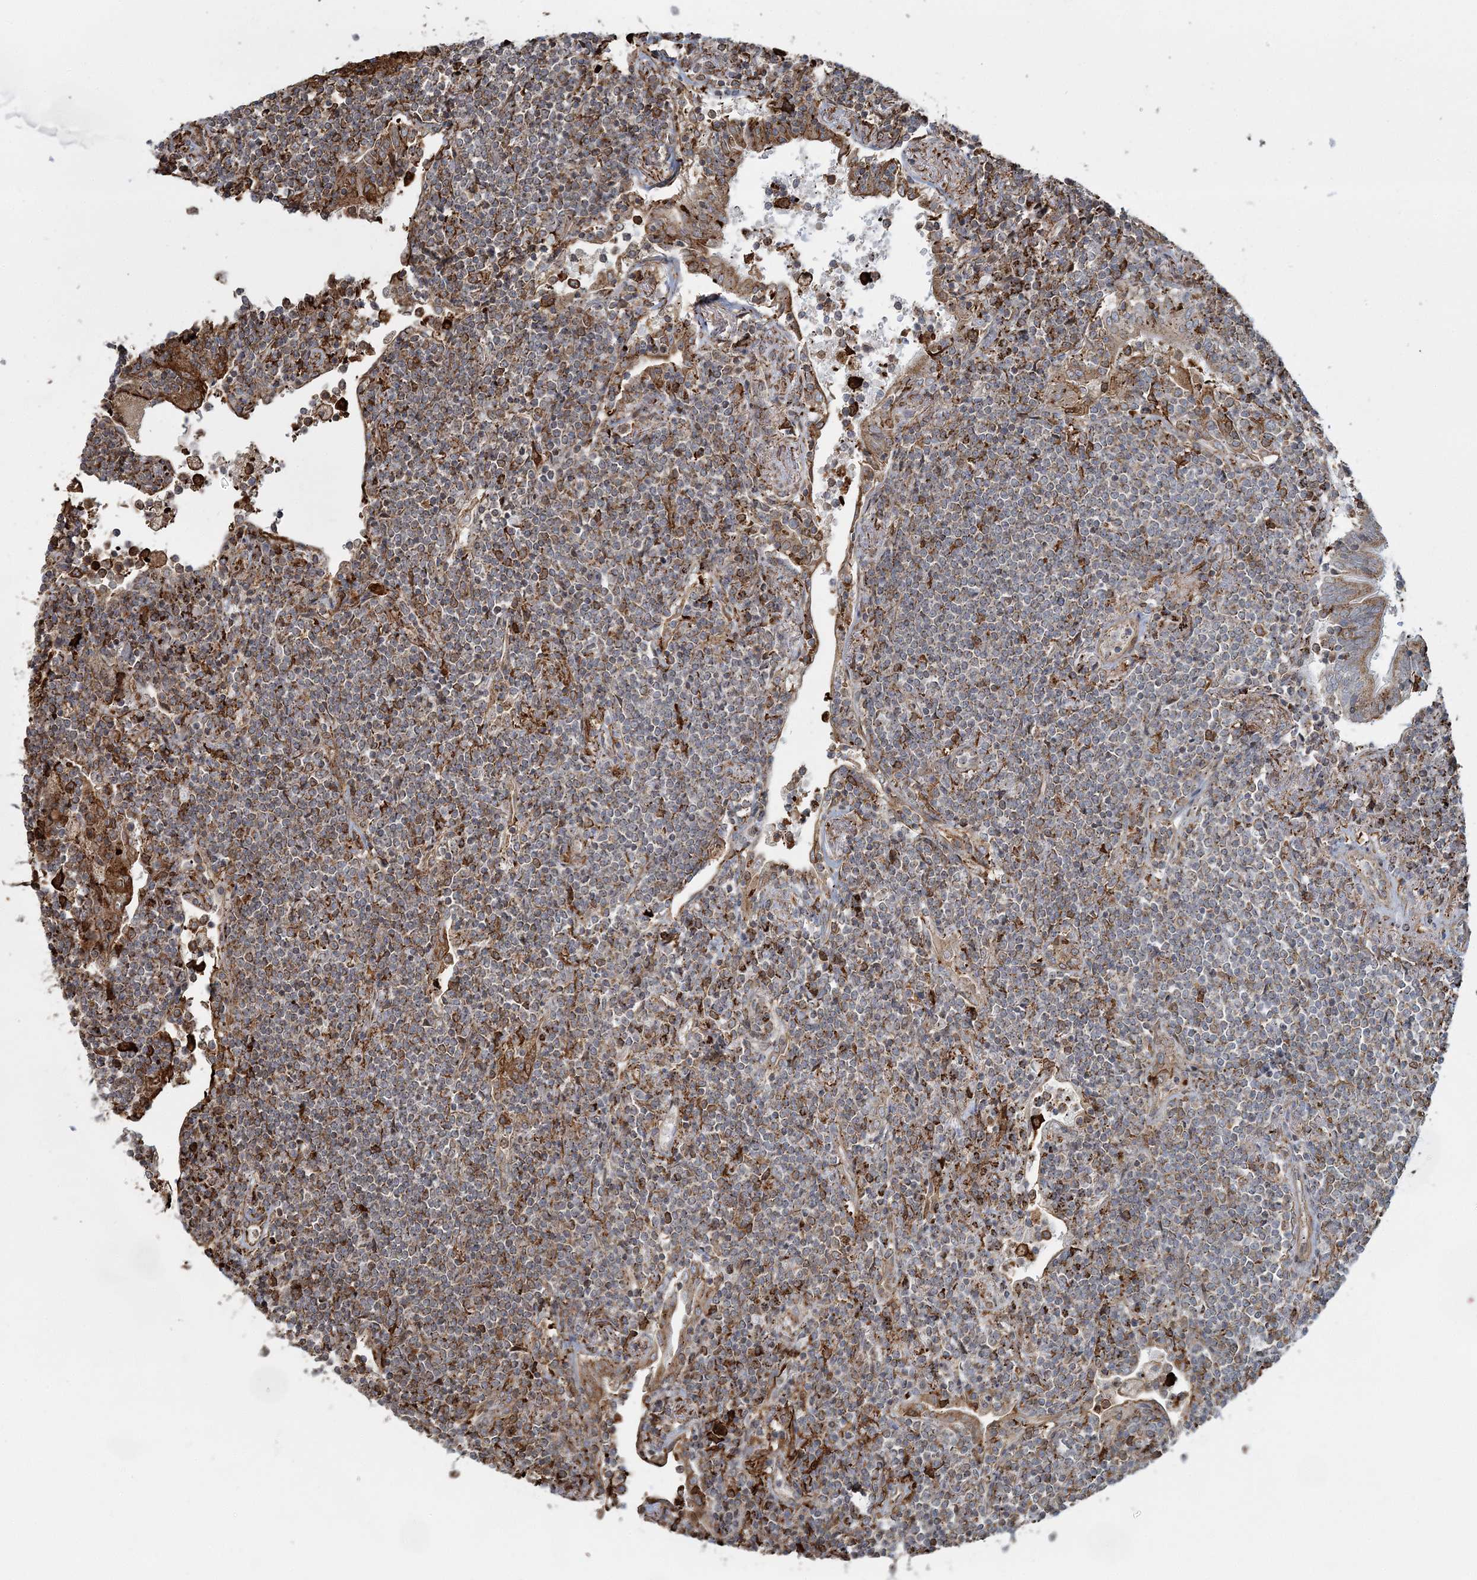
{"staining": {"intensity": "moderate", "quantity": "<25%", "location": "cytoplasmic/membranous"}, "tissue": "lymphoma", "cell_type": "Tumor cells", "image_type": "cancer", "snomed": [{"axis": "morphology", "description": "Malignant lymphoma, non-Hodgkin's type, Low grade"}, {"axis": "topography", "description": "Lung"}], "caption": "This photomicrograph displays immunohistochemistry staining of human malignant lymphoma, non-Hodgkin's type (low-grade), with low moderate cytoplasmic/membranous staining in about <25% of tumor cells.", "gene": "TRAF3IP2", "patient": {"sex": "female", "age": 71}}